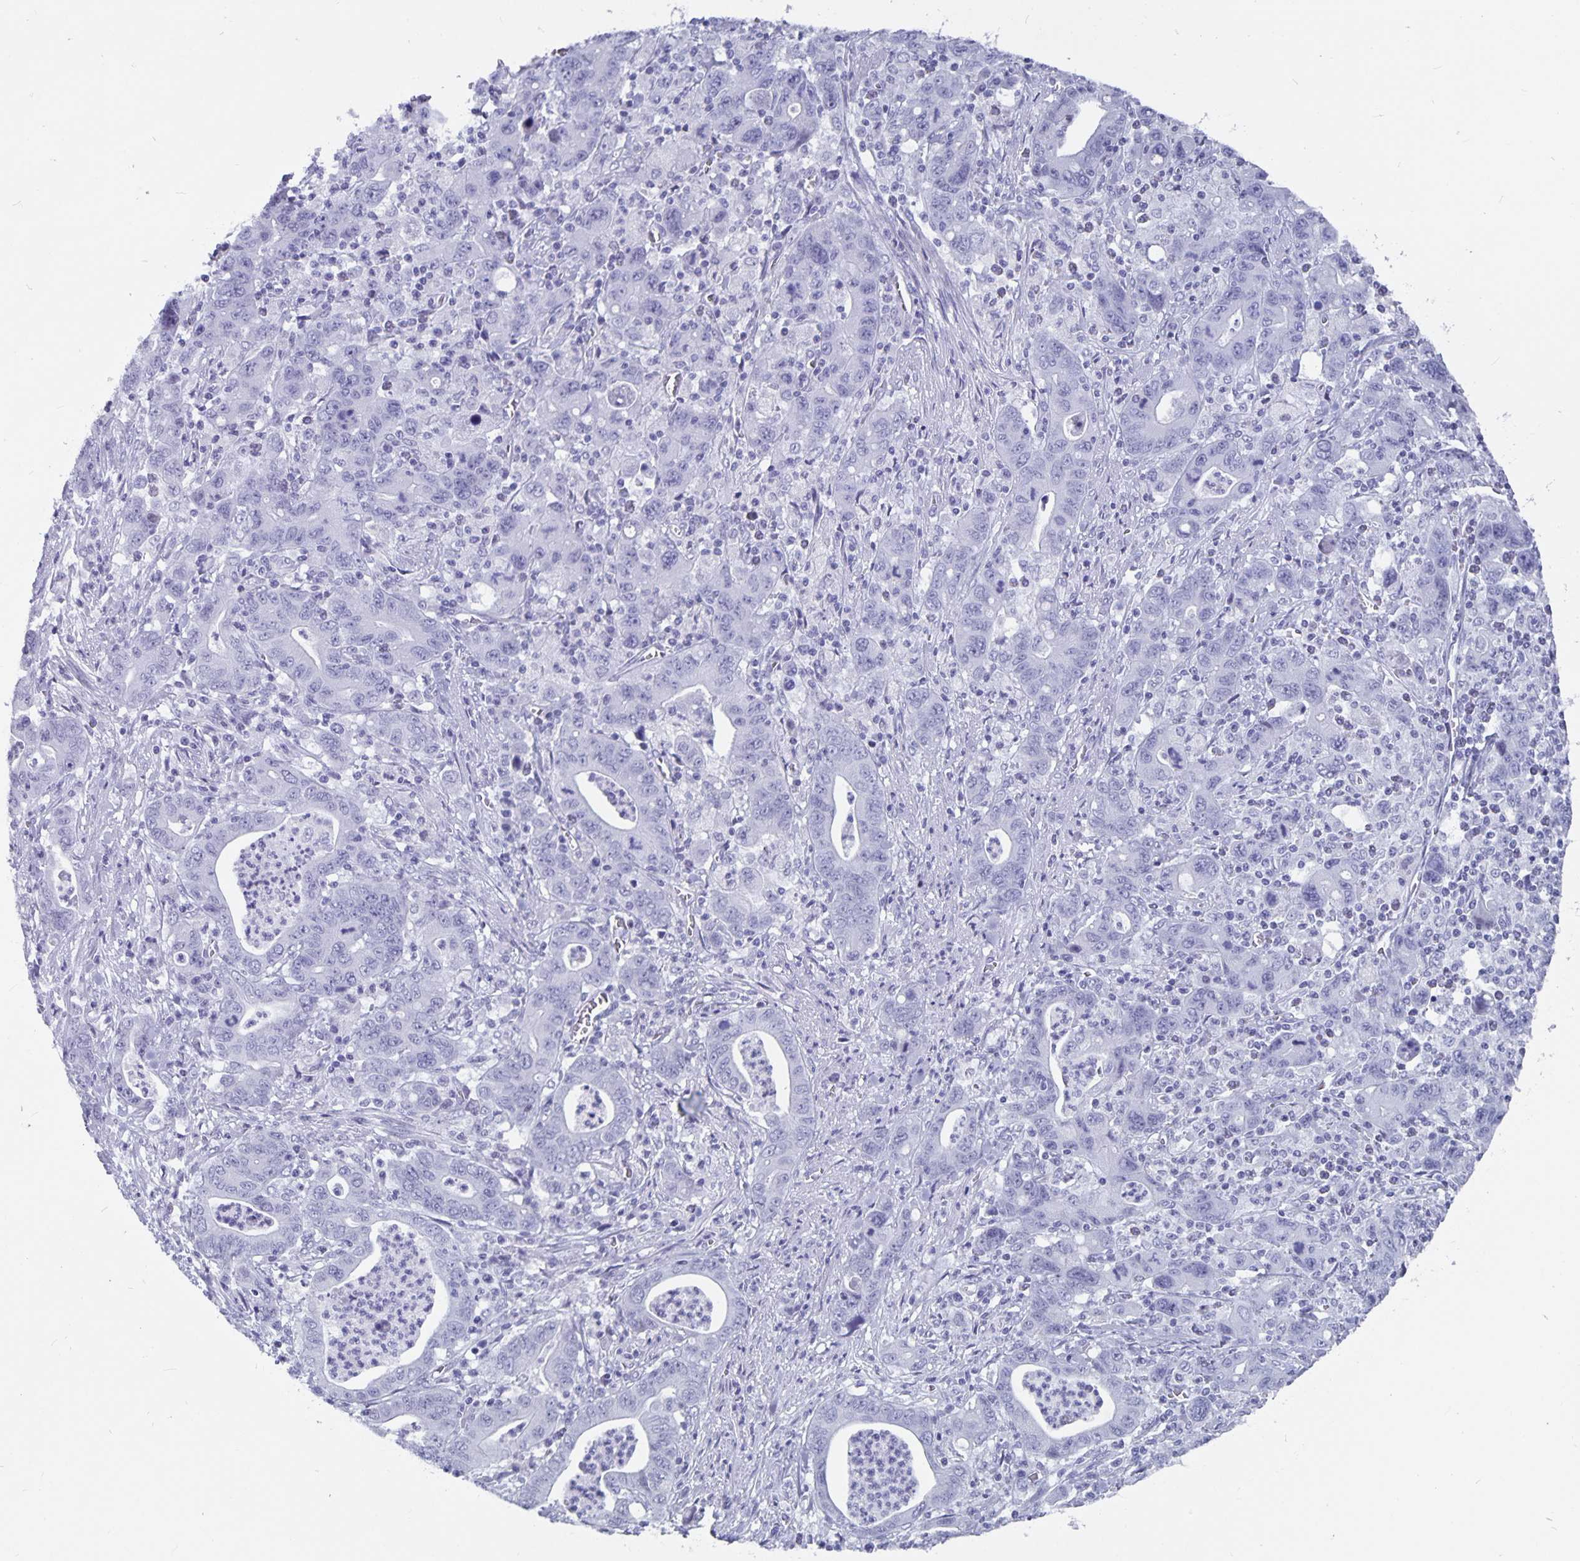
{"staining": {"intensity": "negative", "quantity": "none", "location": "none"}, "tissue": "stomach cancer", "cell_type": "Tumor cells", "image_type": "cancer", "snomed": [{"axis": "morphology", "description": "Adenocarcinoma, NOS"}, {"axis": "topography", "description": "Stomach, upper"}], "caption": "Stomach adenocarcinoma stained for a protein using IHC reveals no expression tumor cells.", "gene": "OLIG2", "patient": {"sex": "male", "age": 69}}